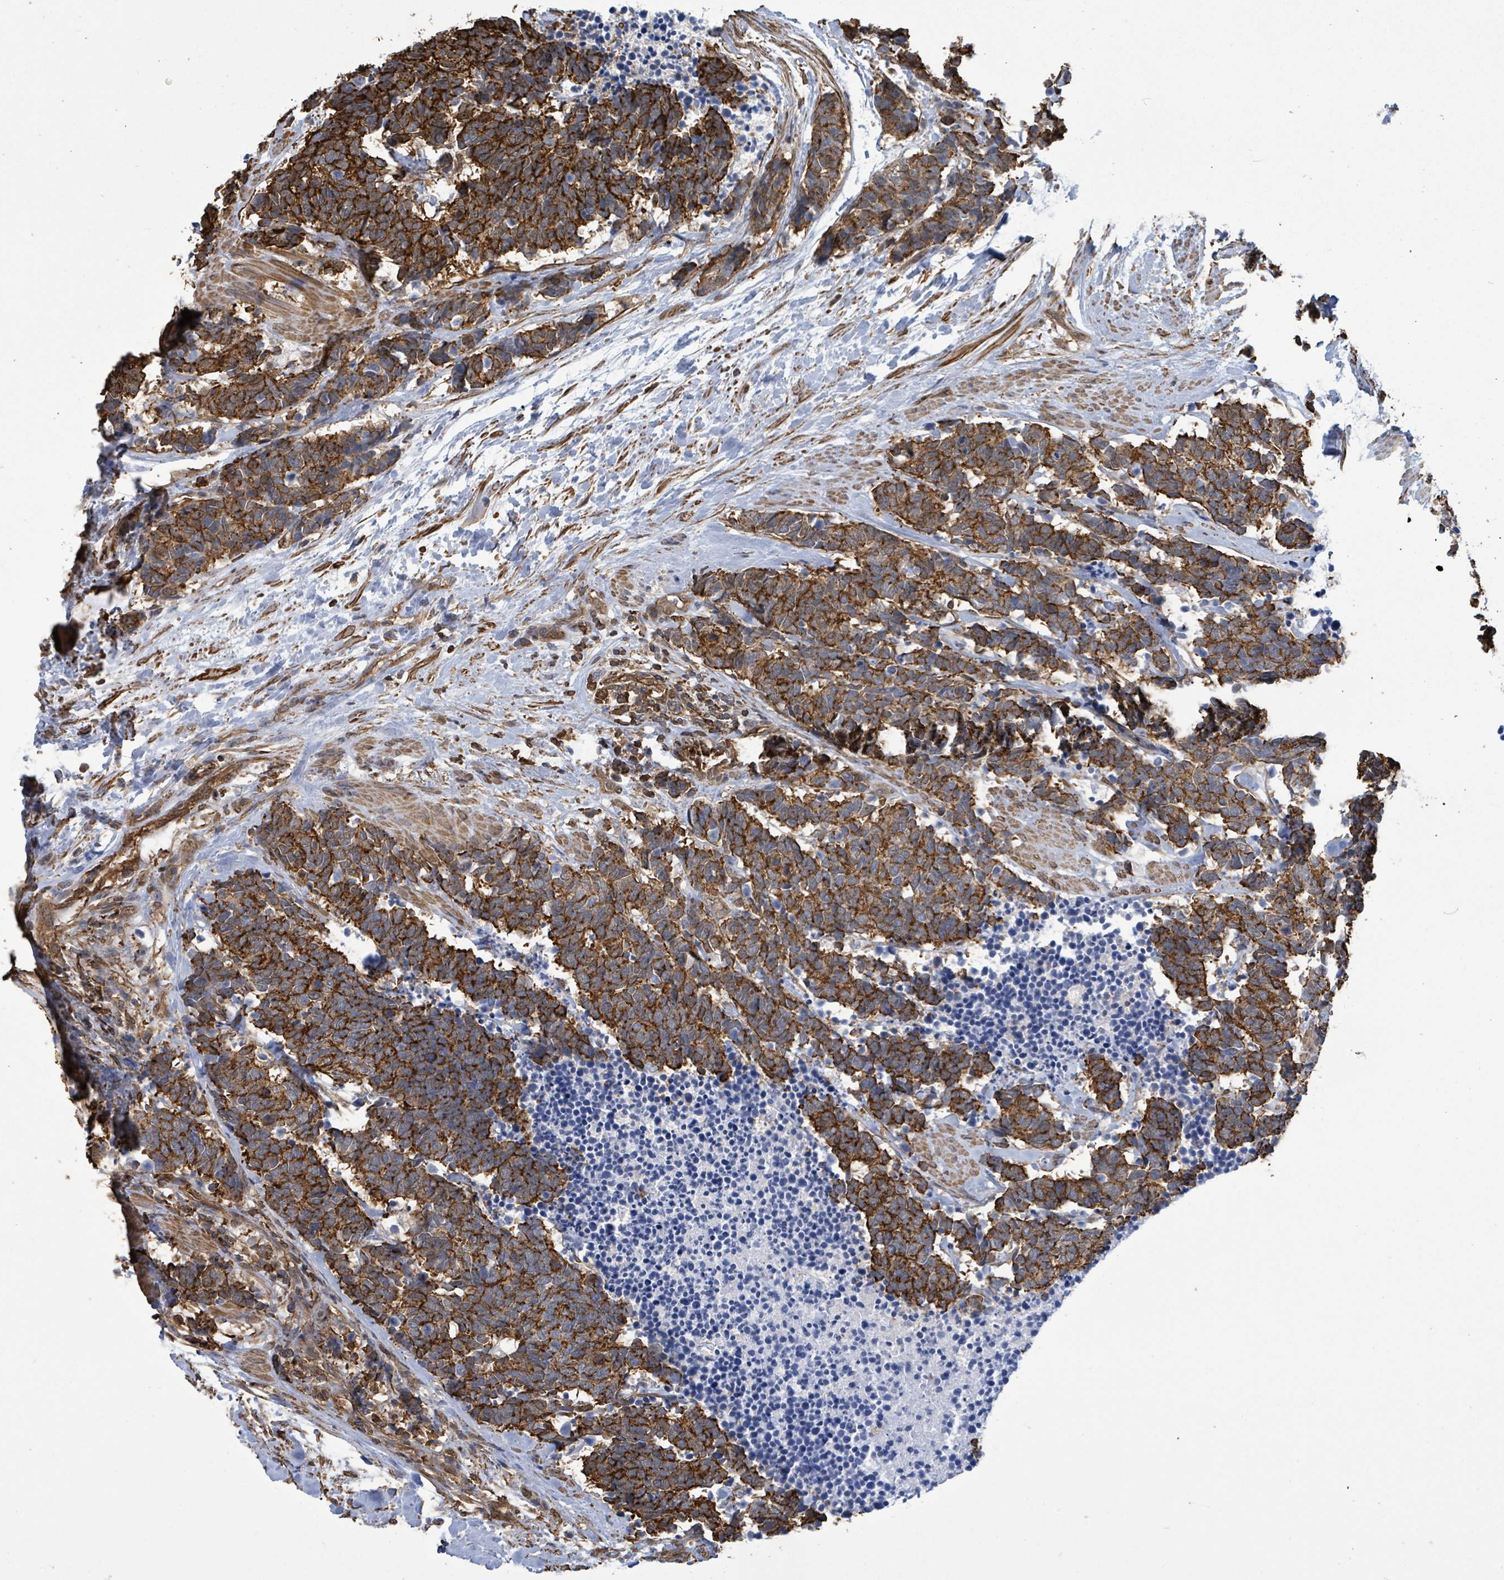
{"staining": {"intensity": "strong", "quantity": ">75%", "location": "cytoplasmic/membranous"}, "tissue": "carcinoid", "cell_type": "Tumor cells", "image_type": "cancer", "snomed": [{"axis": "morphology", "description": "Carcinoma, NOS"}, {"axis": "morphology", "description": "Carcinoid, malignant, NOS"}, {"axis": "topography", "description": "Prostate"}], "caption": "High-power microscopy captured an IHC photomicrograph of carcinoma, revealing strong cytoplasmic/membranous positivity in approximately >75% of tumor cells.", "gene": "PRKRIP1", "patient": {"sex": "male", "age": 57}}